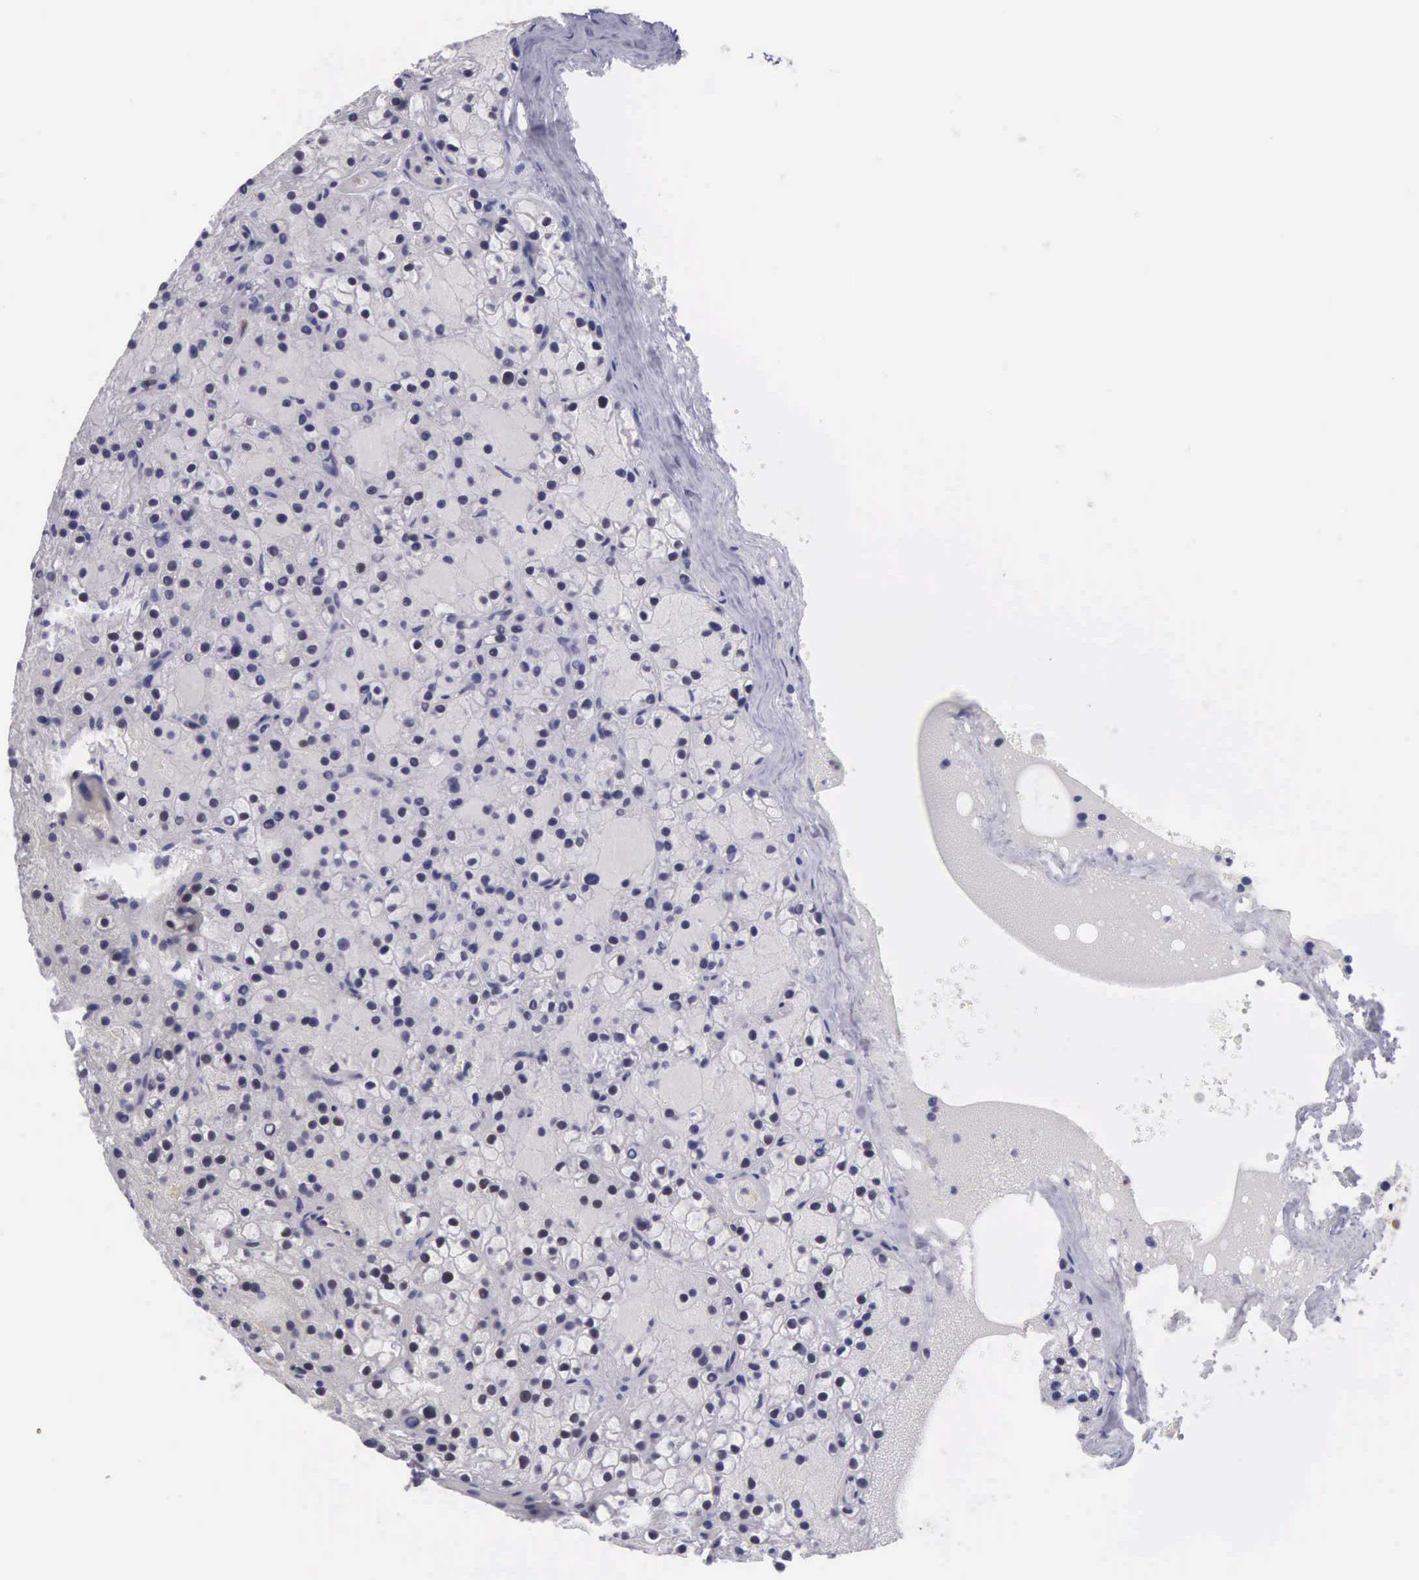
{"staining": {"intensity": "negative", "quantity": "none", "location": "none"}, "tissue": "parathyroid gland", "cell_type": "Glandular cells", "image_type": "normal", "snomed": [{"axis": "morphology", "description": "Normal tissue, NOS"}, {"axis": "topography", "description": "Parathyroid gland"}], "caption": "DAB (3,3'-diaminobenzidine) immunohistochemical staining of unremarkable human parathyroid gland demonstrates no significant positivity in glandular cells.", "gene": "SLC25A21", "patient": {"sex": "female", "age": 71}}